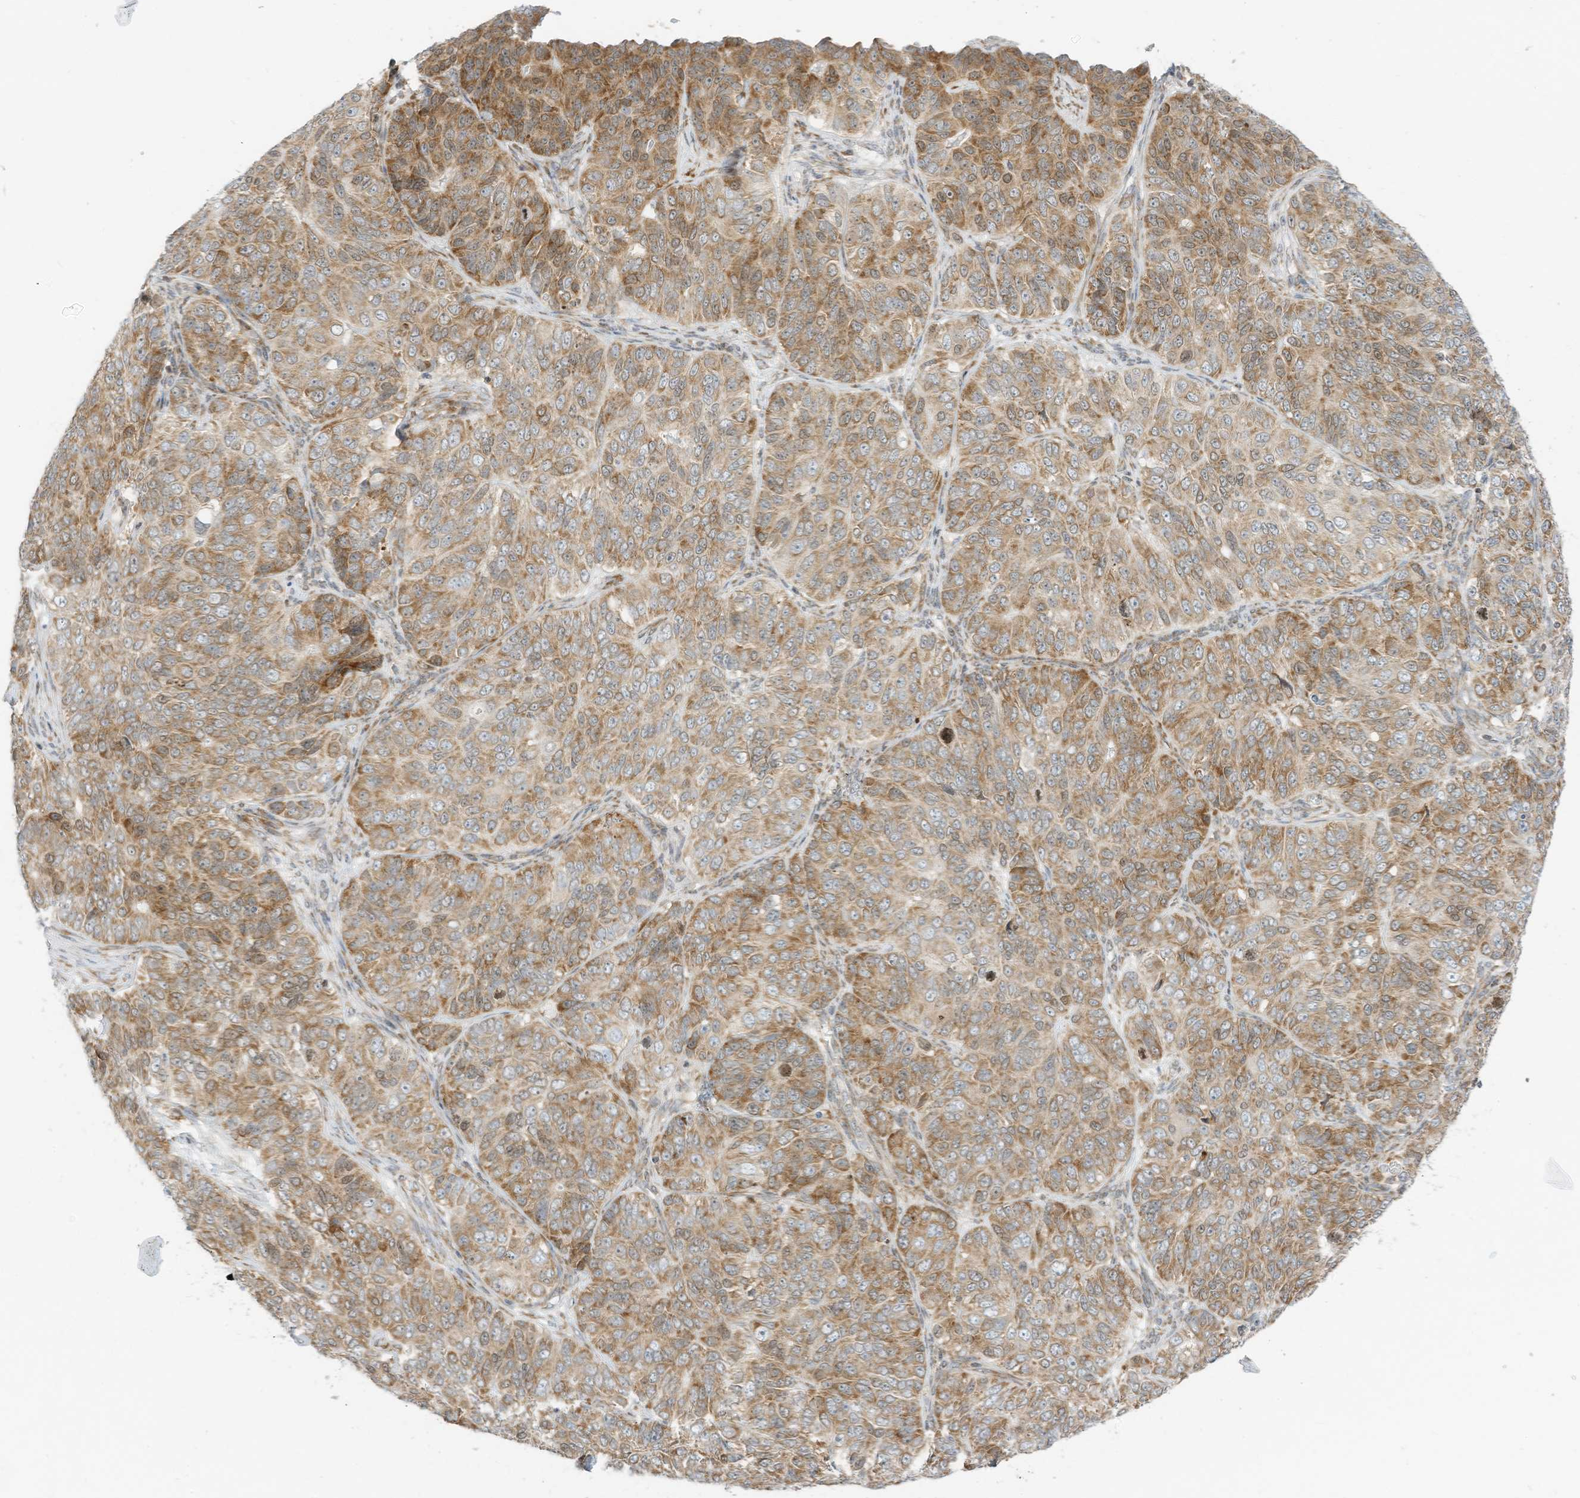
{"staining": {"intensity": "moderate", "quantity": ">75%", "location": "cytoplasmic/membranous"}, "tissue": "ovarian cancer", "cell_type": "Tumor cells", "image_type": "cancer", "snomed": [{"axis": "morphology", "description": "Carcinoma, endometroid"}, {"axis": "topography", "description": "Ovary"}], "caption": "Protein expression analysis of ovarian cancer (endometroid carcinoma) reveals moderate cytoplasmic/membranous expression in about >75% of tumor cells. Nuclei are stained in blue.", "gene": "EDF1", "patient": {"sex": "female", "age": 51}}